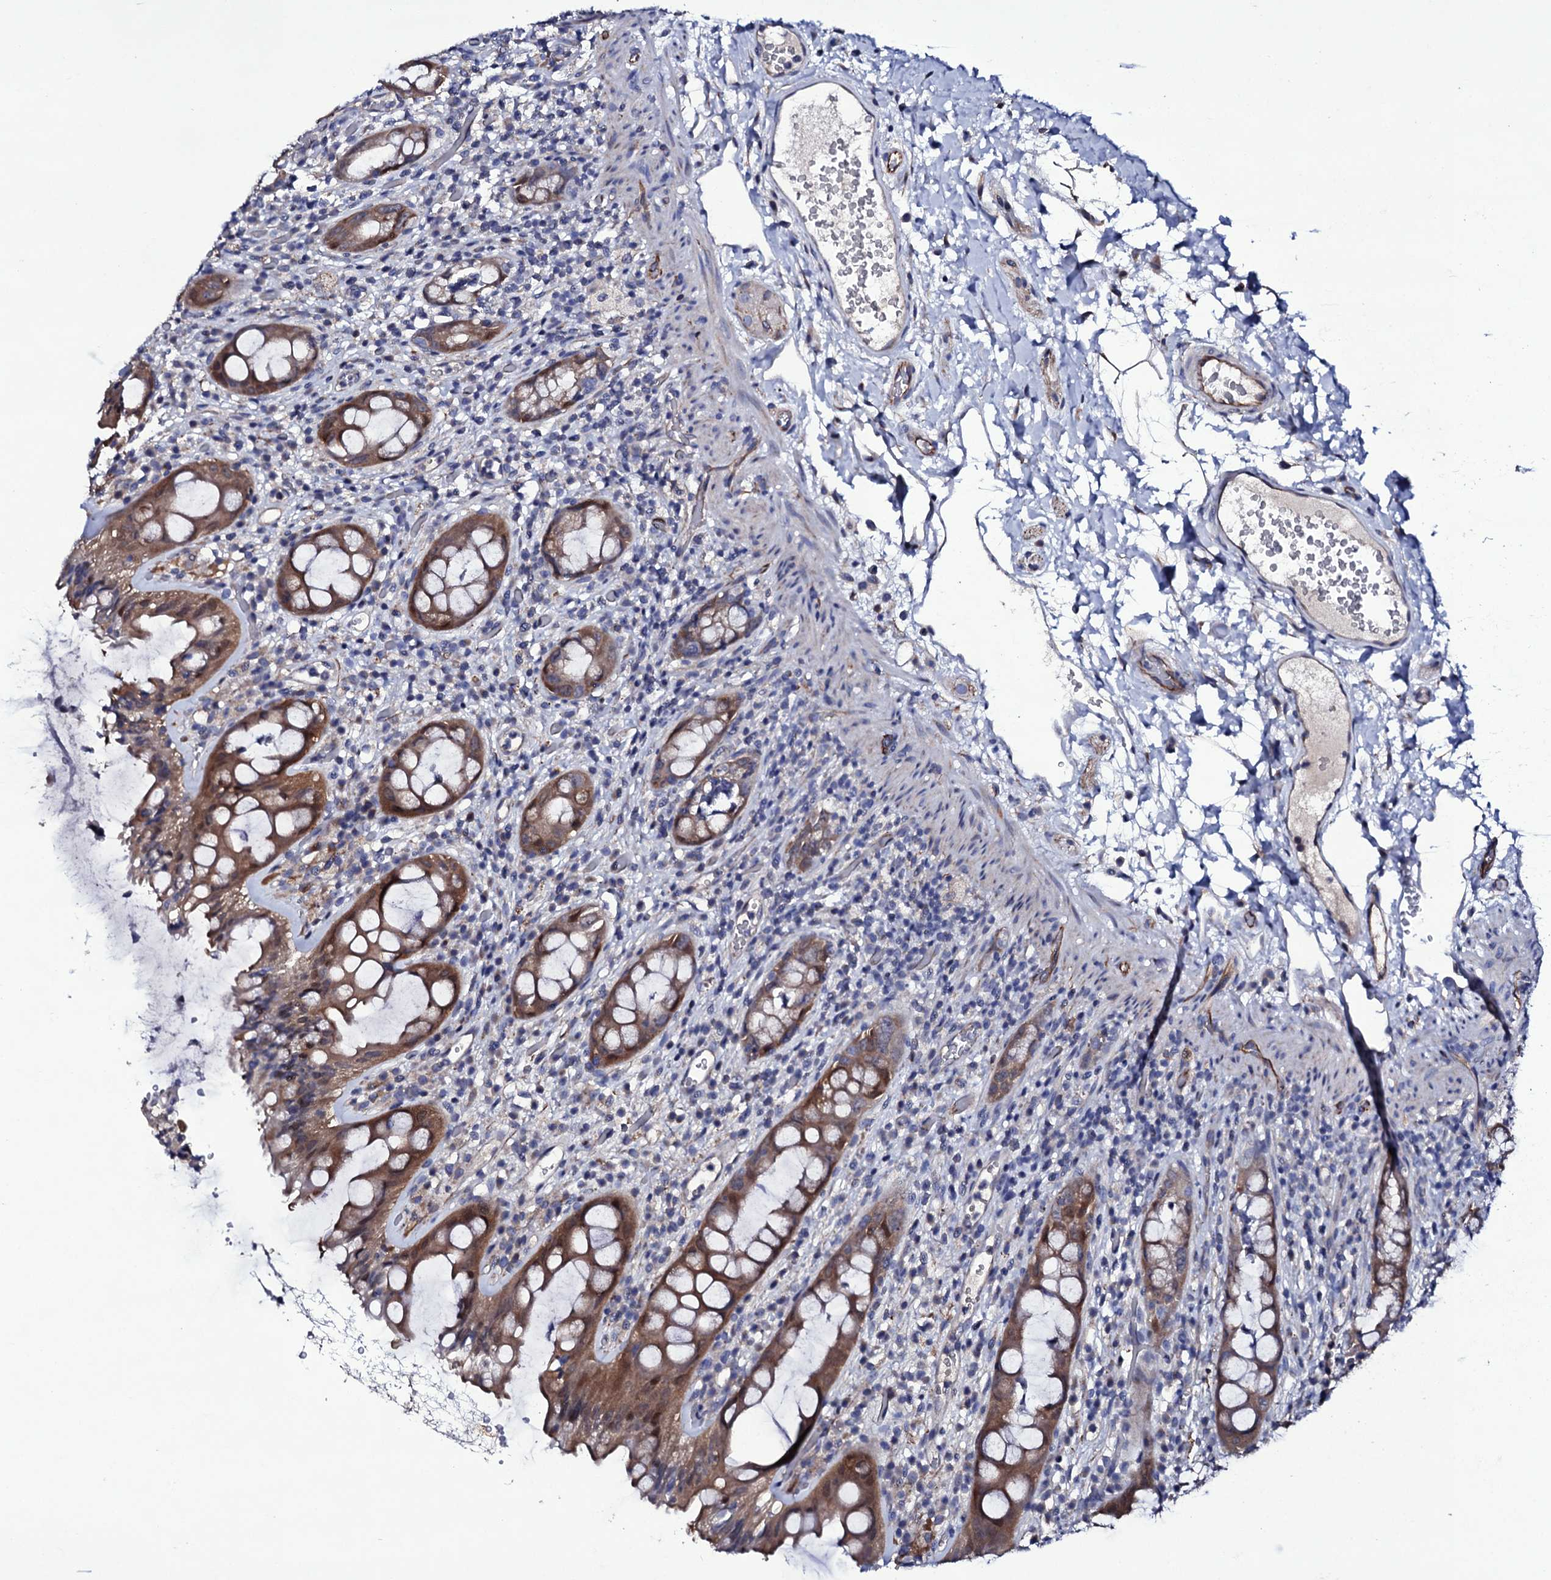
{"staining": {"intensity": "moderate", "quantity": ">75%", "location": "cytoplasmic/membranous"}, "tissue": "rectum", "cell_type": "Glandular cells", "image_type": "normal", "snomed": [{"axis": "morphology", "description": "Normal tissue, NOS"}, {"axis": "topography", "description": "Rectum"}], "caption": "Protein expression analysis of benign human rectum reveals moderate cytoplasmic/membranous expression in about >75% of glandular cells. Immunohistochemistry (ihc) stains the protein in brown and the nuclei are stained blue.", "gene": "BCL2L14", "patient": {"sex": "female", "age": 57}}